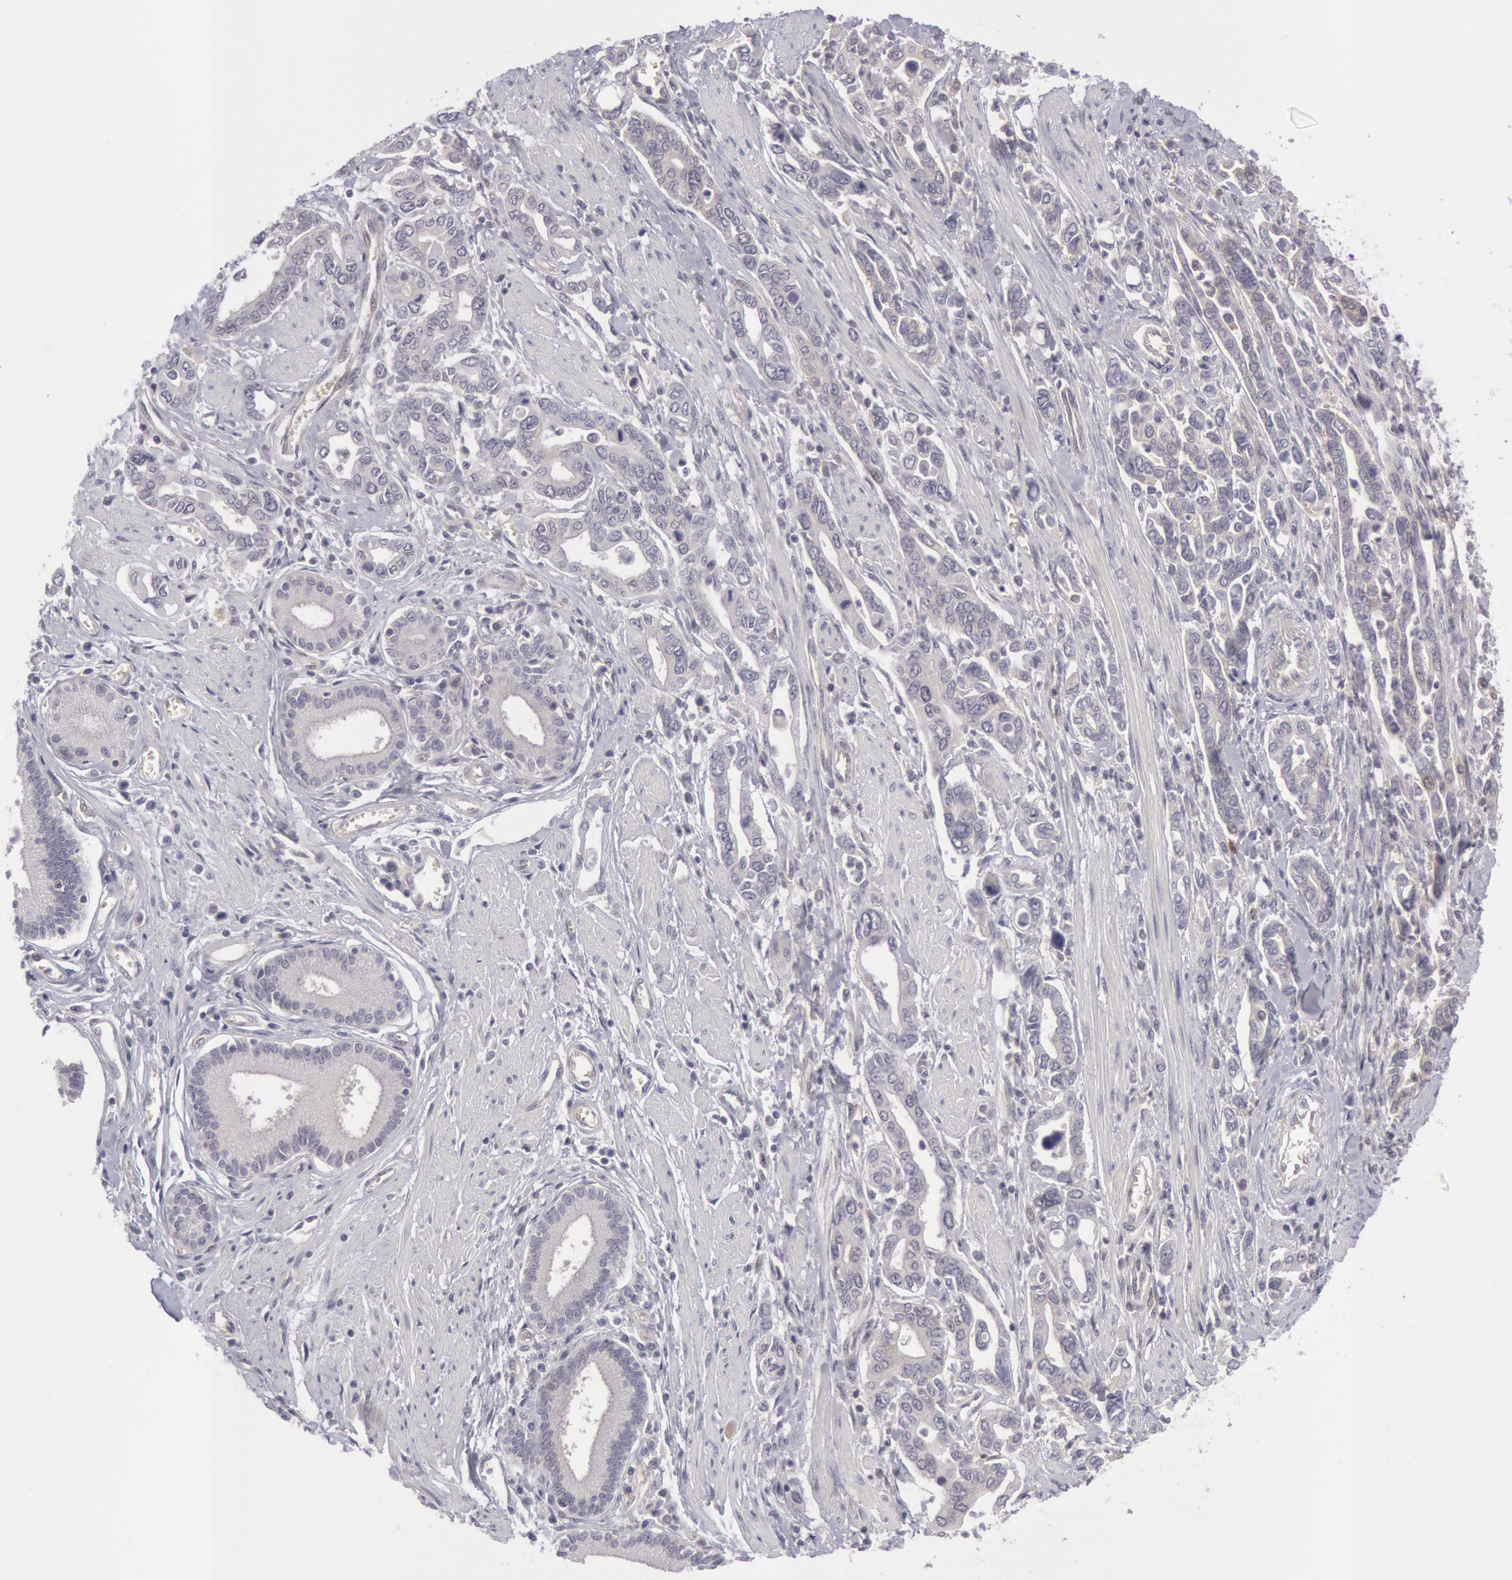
{"staining": {"intensity": "negative", "quantity": "none", "location": "none"}, "tissue": "pancreatic cancer", "cell_type": "Tumor cells", "image_type": "cancer", "snomed": [{"axis": "morphology", "description": "Adenocarcinoma, NOS"}, {"axis": "topography", "description": "Pancreas"}], "caption": "High power microscopy photomicrograph of an immunohistochemistry (IHC) photomicrograph of adenocarcinoma (pancreatic), revealing no significant expression in tumor cells.", "gene": "IKBKB", "patient": {"sex": "female", "age": 57}}